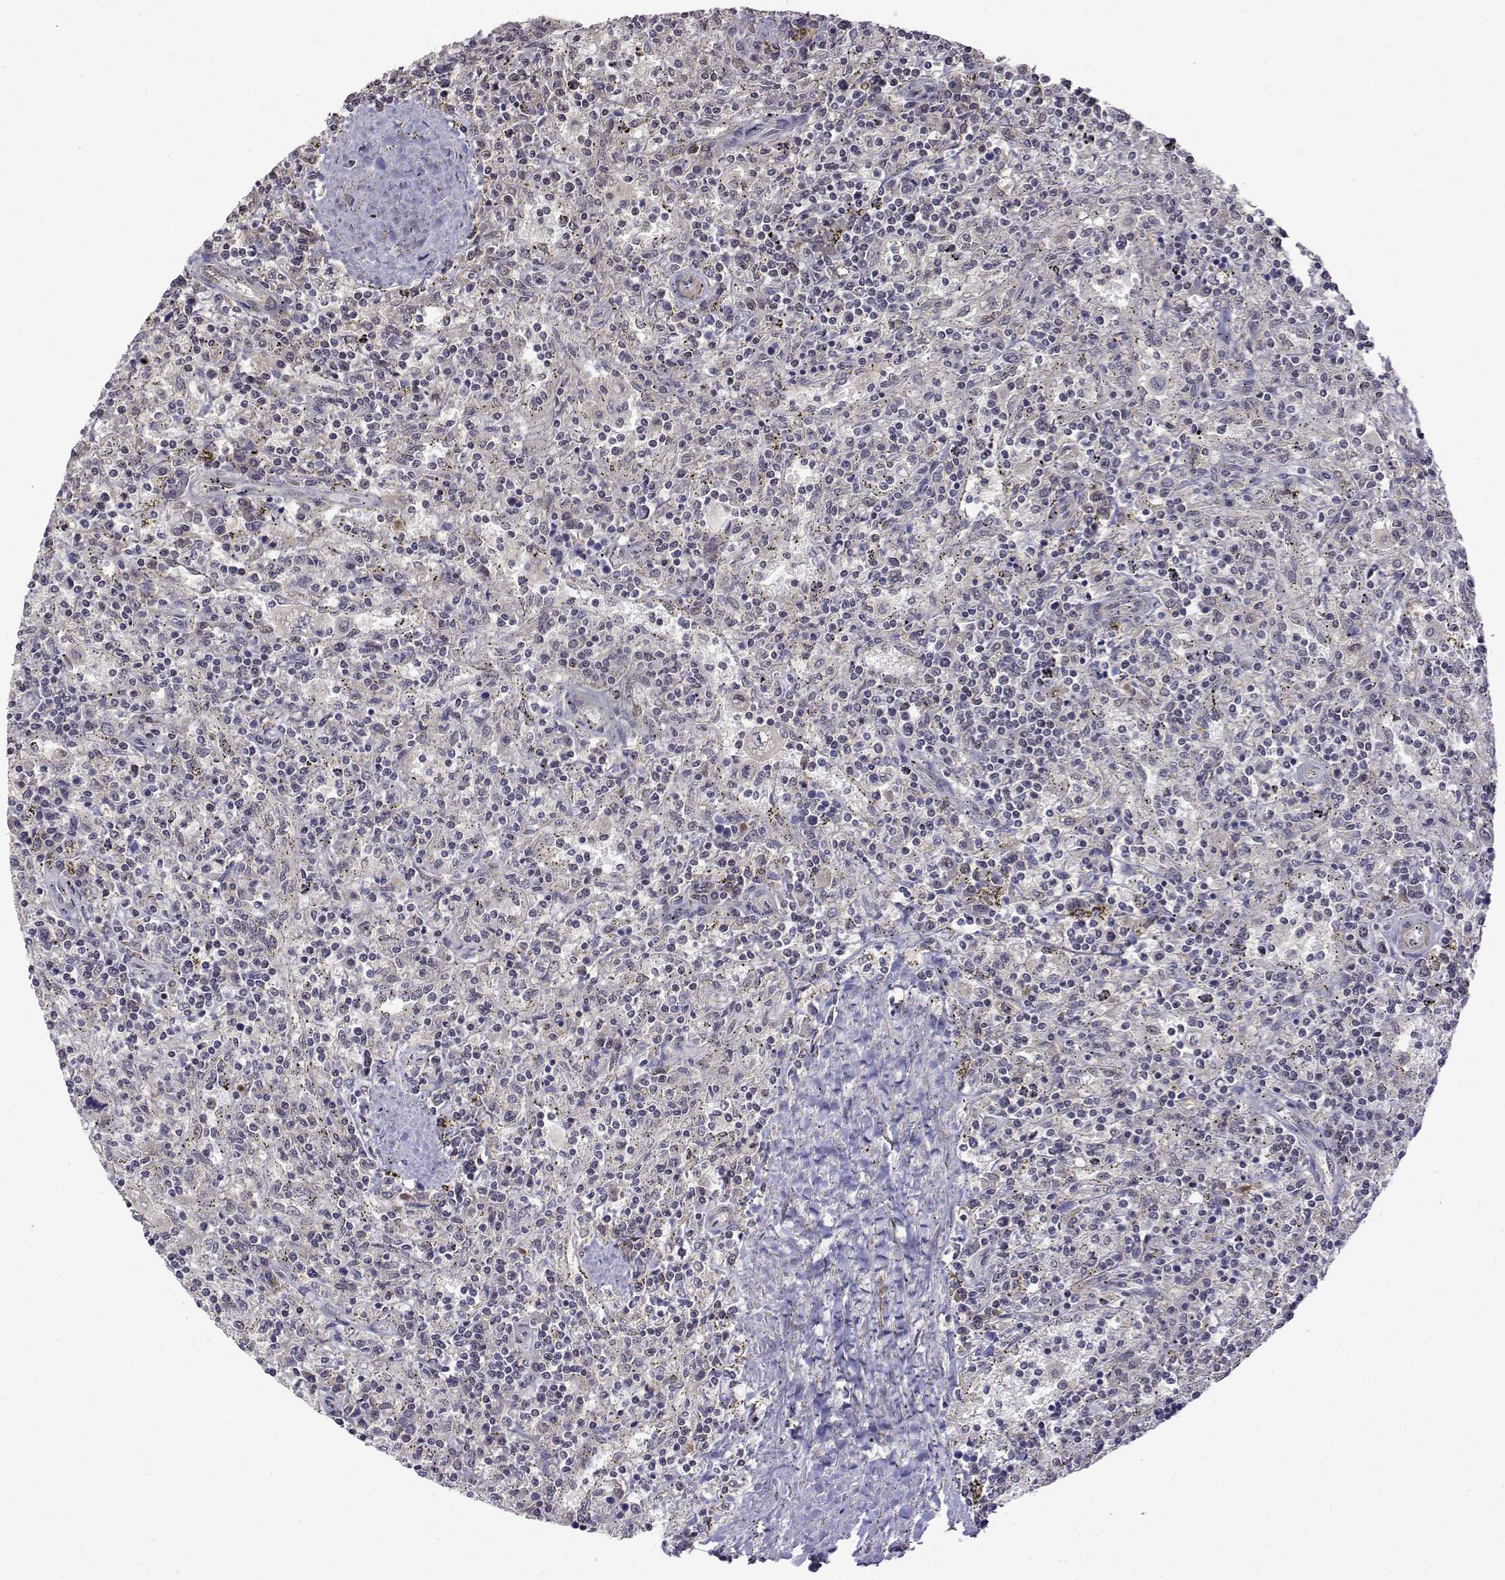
{"staining": {"intensity": "negative", "quantity": "none", "location": "none"}, "tissue": "lymphoma", "cell_type": "Tumor cells", "image_type": "cancer", "snomed": [{"axis": "morphology", "description": "Malignant lymphoma, non-Hodgkin's type, Low grade"}, {"axis": "topography", "description": "Spleen"}], "caption": "DAB (3,3'-diaminobenzidine) immunohistochemical staining of malignant lymphoma, non-Hodgkin's type (low-grade) demonstrates no significant positivity in tumor cells. (Immunohistochemistry (ihc), brightfield microscopy, high magnification).", "gene": "ITGA7", "patient": {"sex": "male", "age": 62}}